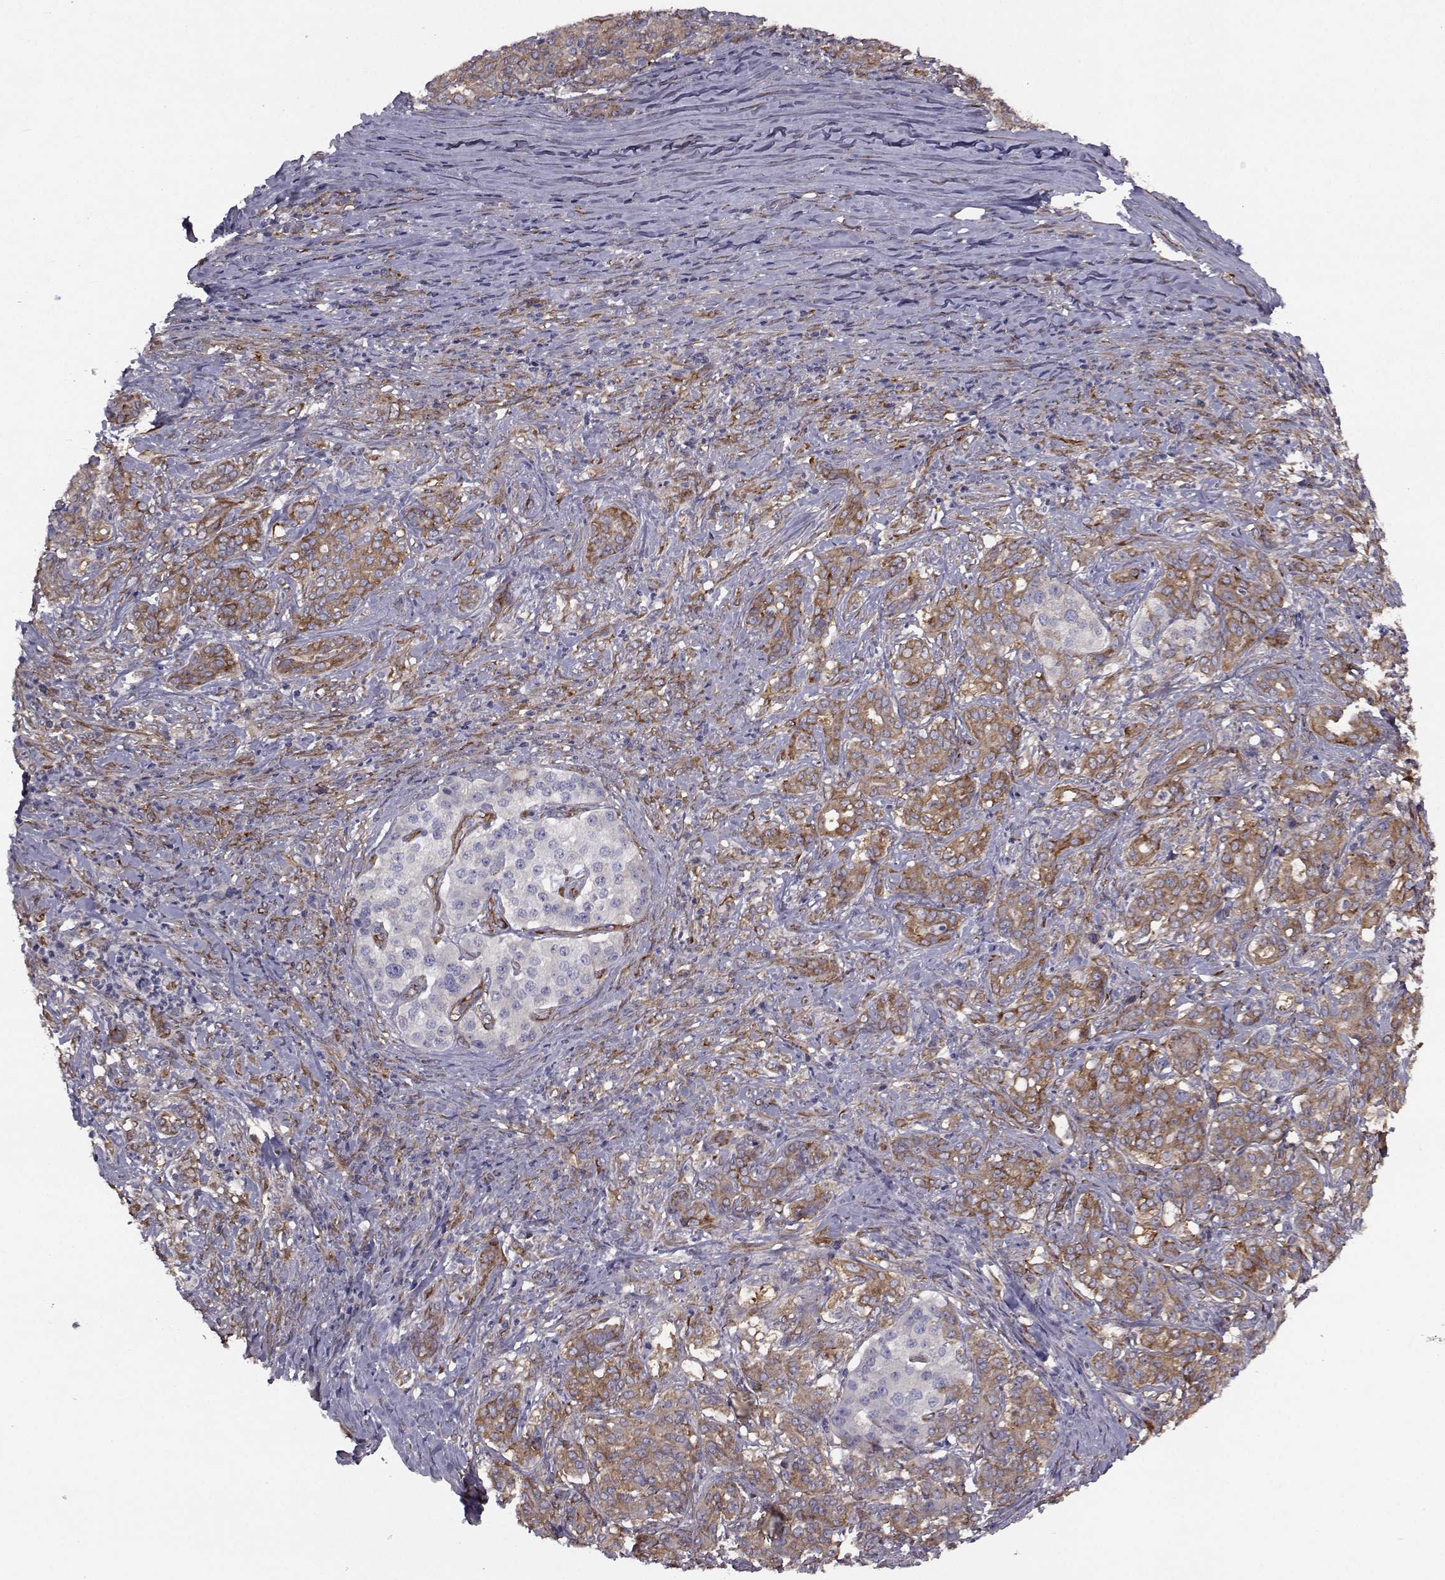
{"staining": {"intensity": "strong", "quantity": ">75%", "location": "cytoplasmic/membranous"}, "tissue": "pancreatic cancer", "cell_type": "Tumor cells", "image_type": "cancer", "snomed": [{"axis": "morphology", "description": "Normal tissue, NOS"}, {"axis": "morphology", "description": "Inflammation, NOS"}, {"axis": "morphology", "description": "Adenocarcinoma, NOS"}, {"axis": "topography", "description": "Pancreas"}], "caption": "There is high levels of strong cytoplasmic/membranous expression in tumor cells of pancreatic adenocarcinoma, as demonstrated by immunohistochemical staining (brown color).", "gene": "TRIP10", "patient": {"sex": "male", "age": 57}}